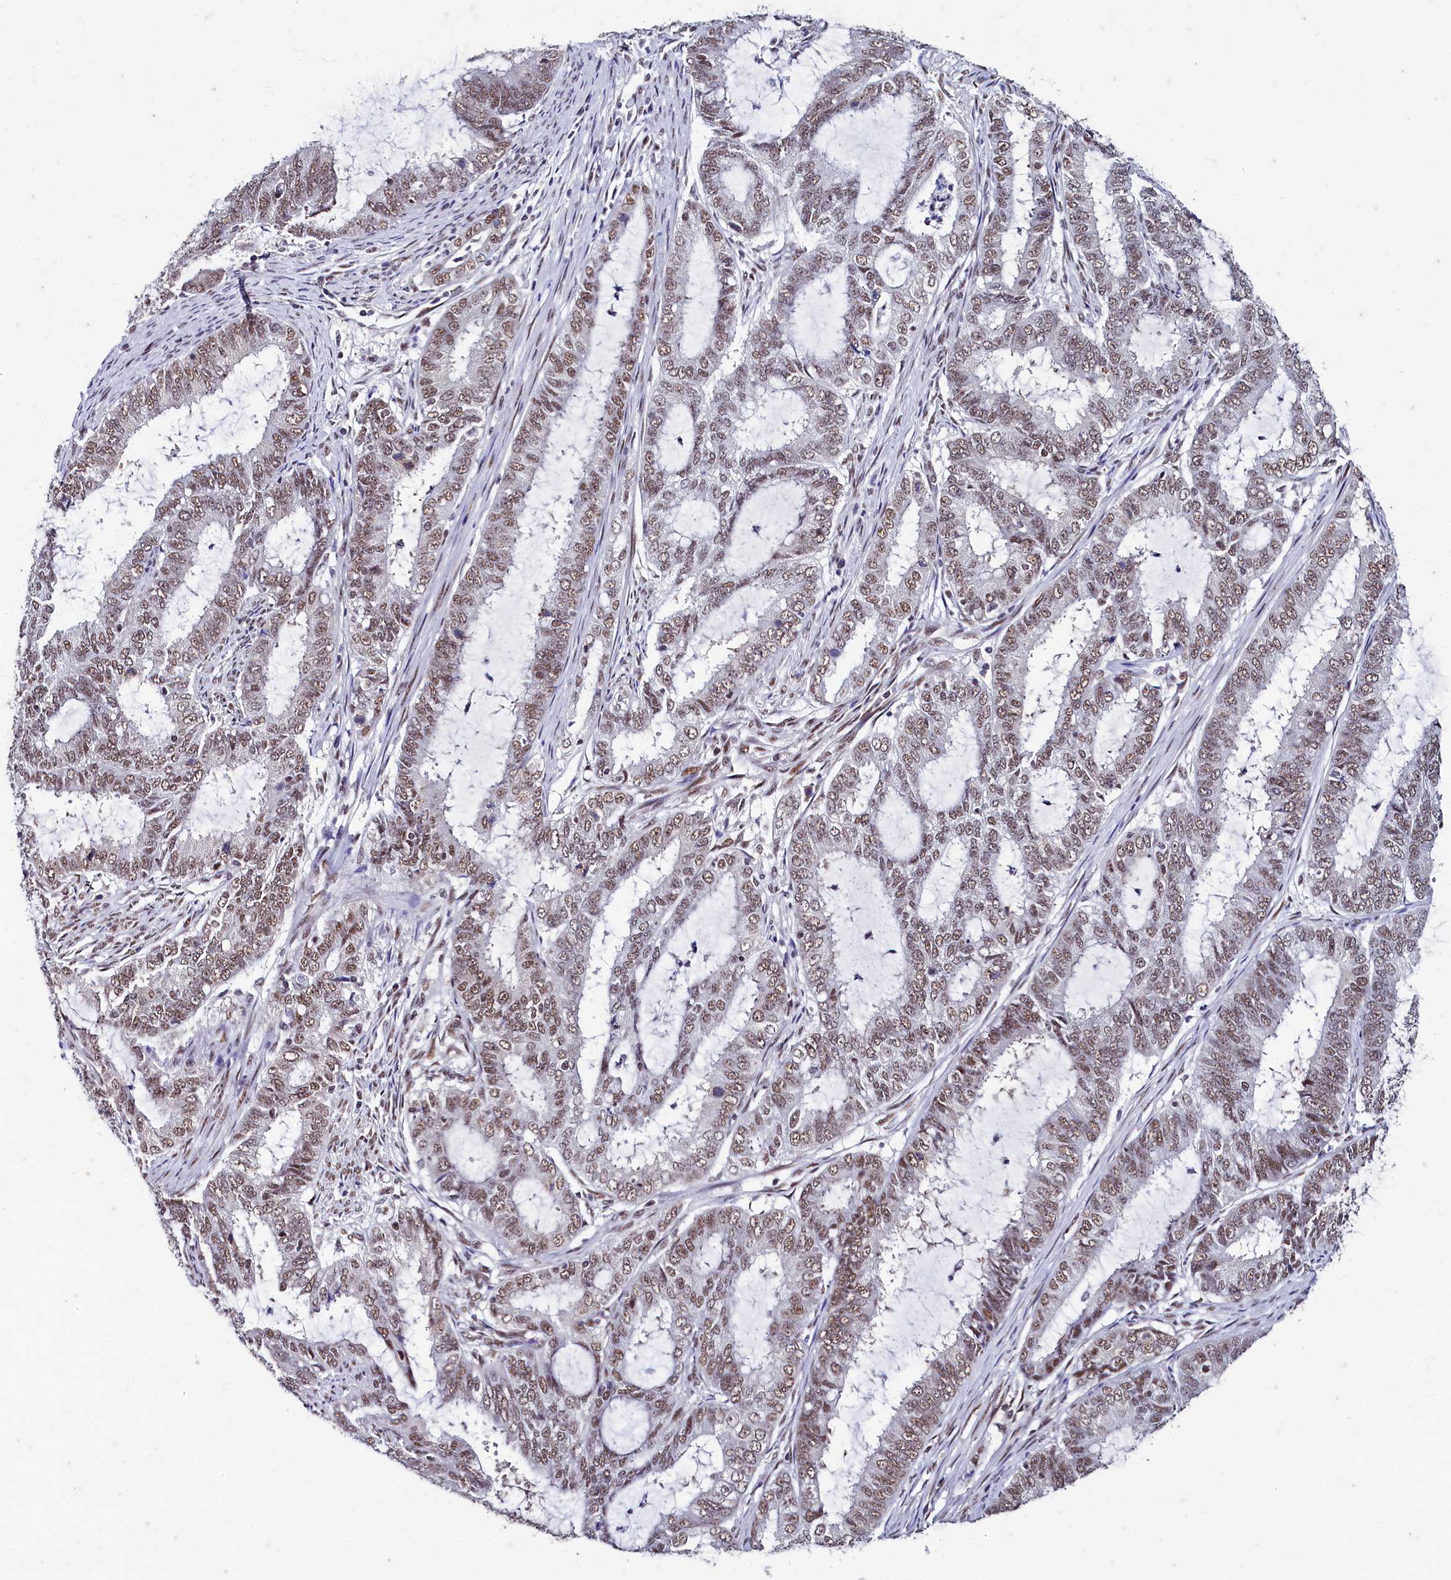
{"staining": {"intensity": "moderate", "quantity": ">75%", "location": "nuclear"}, "tissue": "endometrial cancer", "cell_type": "Tumor cells", "image_type": "cancer", "snomed": [{"axis": "morphology", "description": "Adenocarcinoma, NOS"}, {"axis": "topography", "description": "Endometrium"}], "caption": "Protein expression by IHC shows moderate nuclear staining in about >75% of tumor cells in adenocarcinoma (endometrial).", "gene": "CPSF7", "patient": {"sex": "female", "age": 51}}